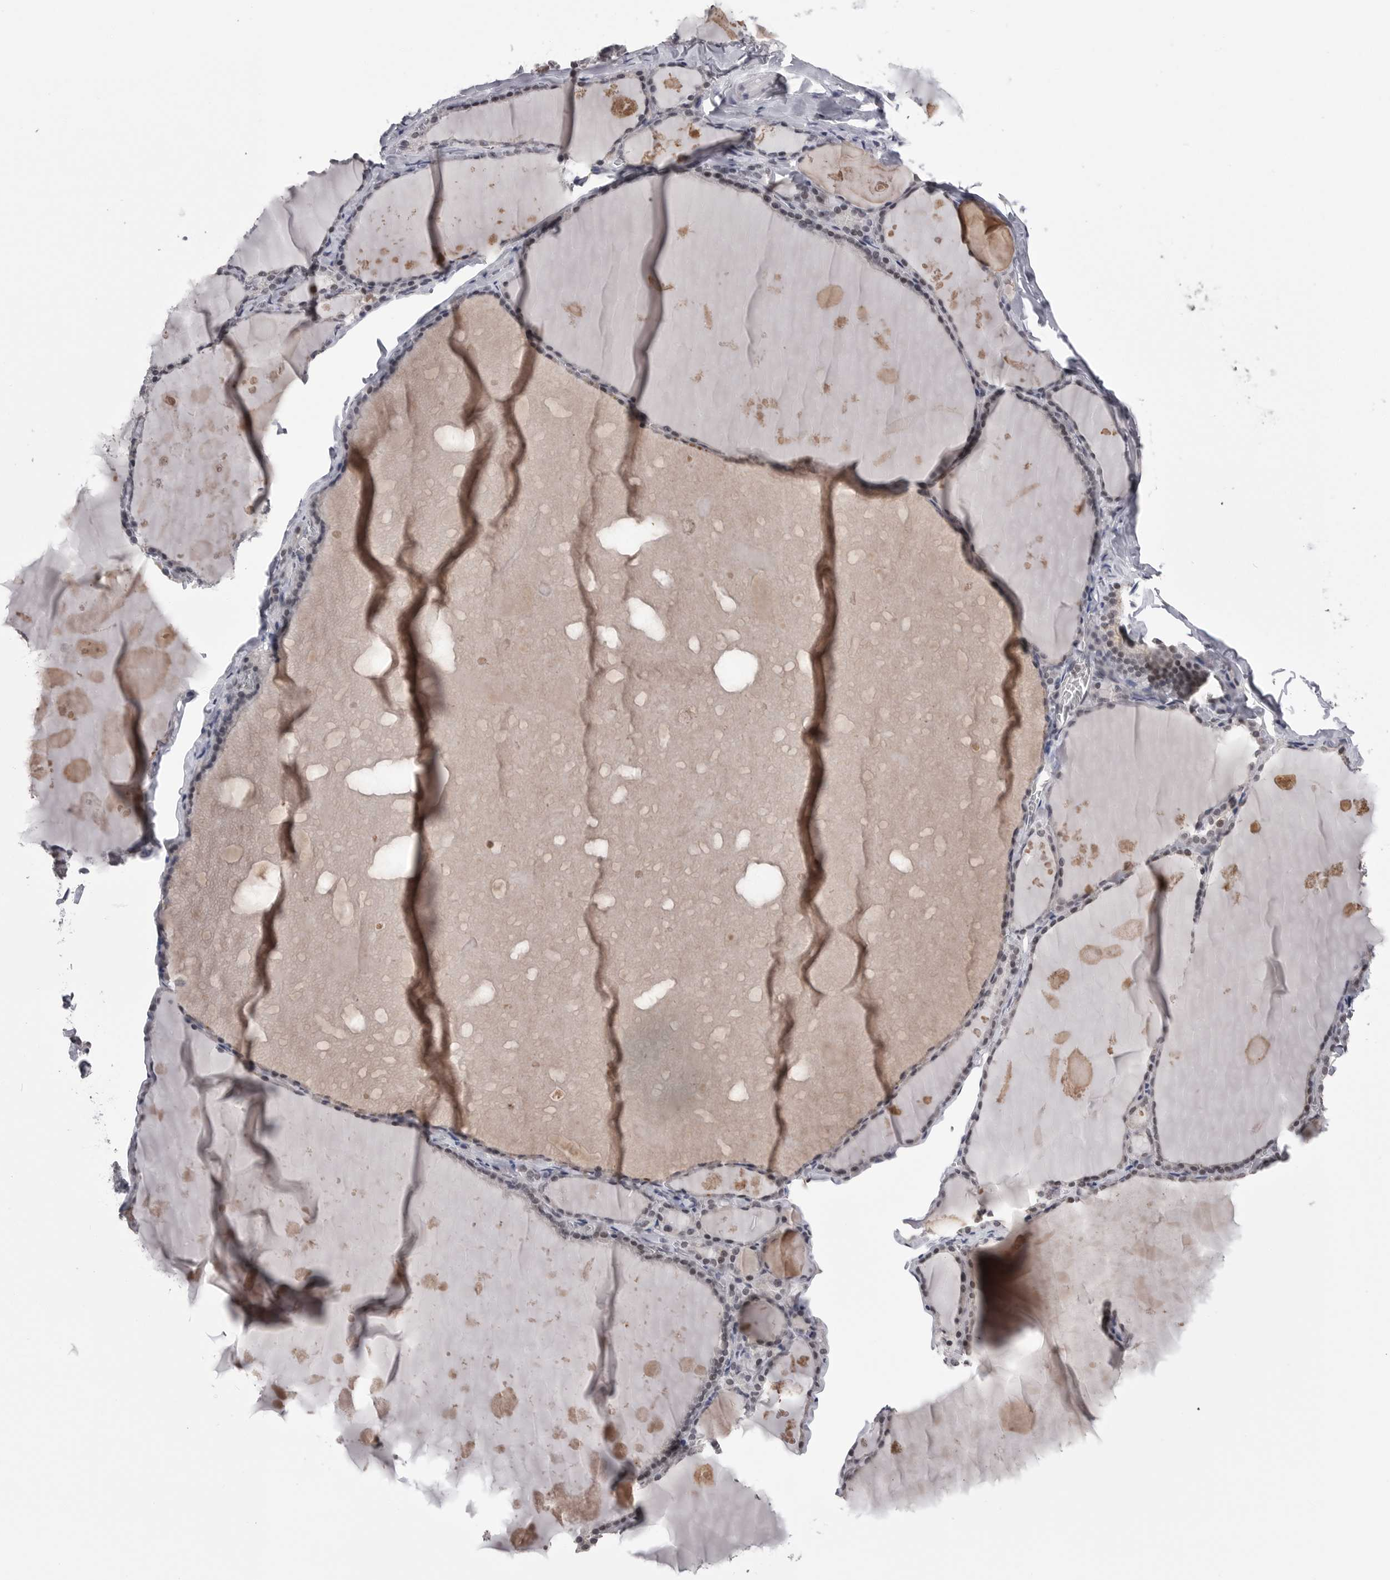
{"staining": {"intensity": "weak", "quantity": "25%-75%", "location": "nuclear"}, "tissue": "thyroid gland", "cell_type": "Glandular cells", "image_type": "normal", "snomed": [{"axis": "morphology", "description": "Normal tissue, NOS"}, {"axis": "topography", "description": "Thyroid gland"}], "caption": "Unremarkable thyroid gland demonstrates weak nuclear expression in approximately 25%-75% of glandular cells, visualized by immunohistochemistry.", "gene": "DLG2", "patient": {"sex": "male", "age": 56}}